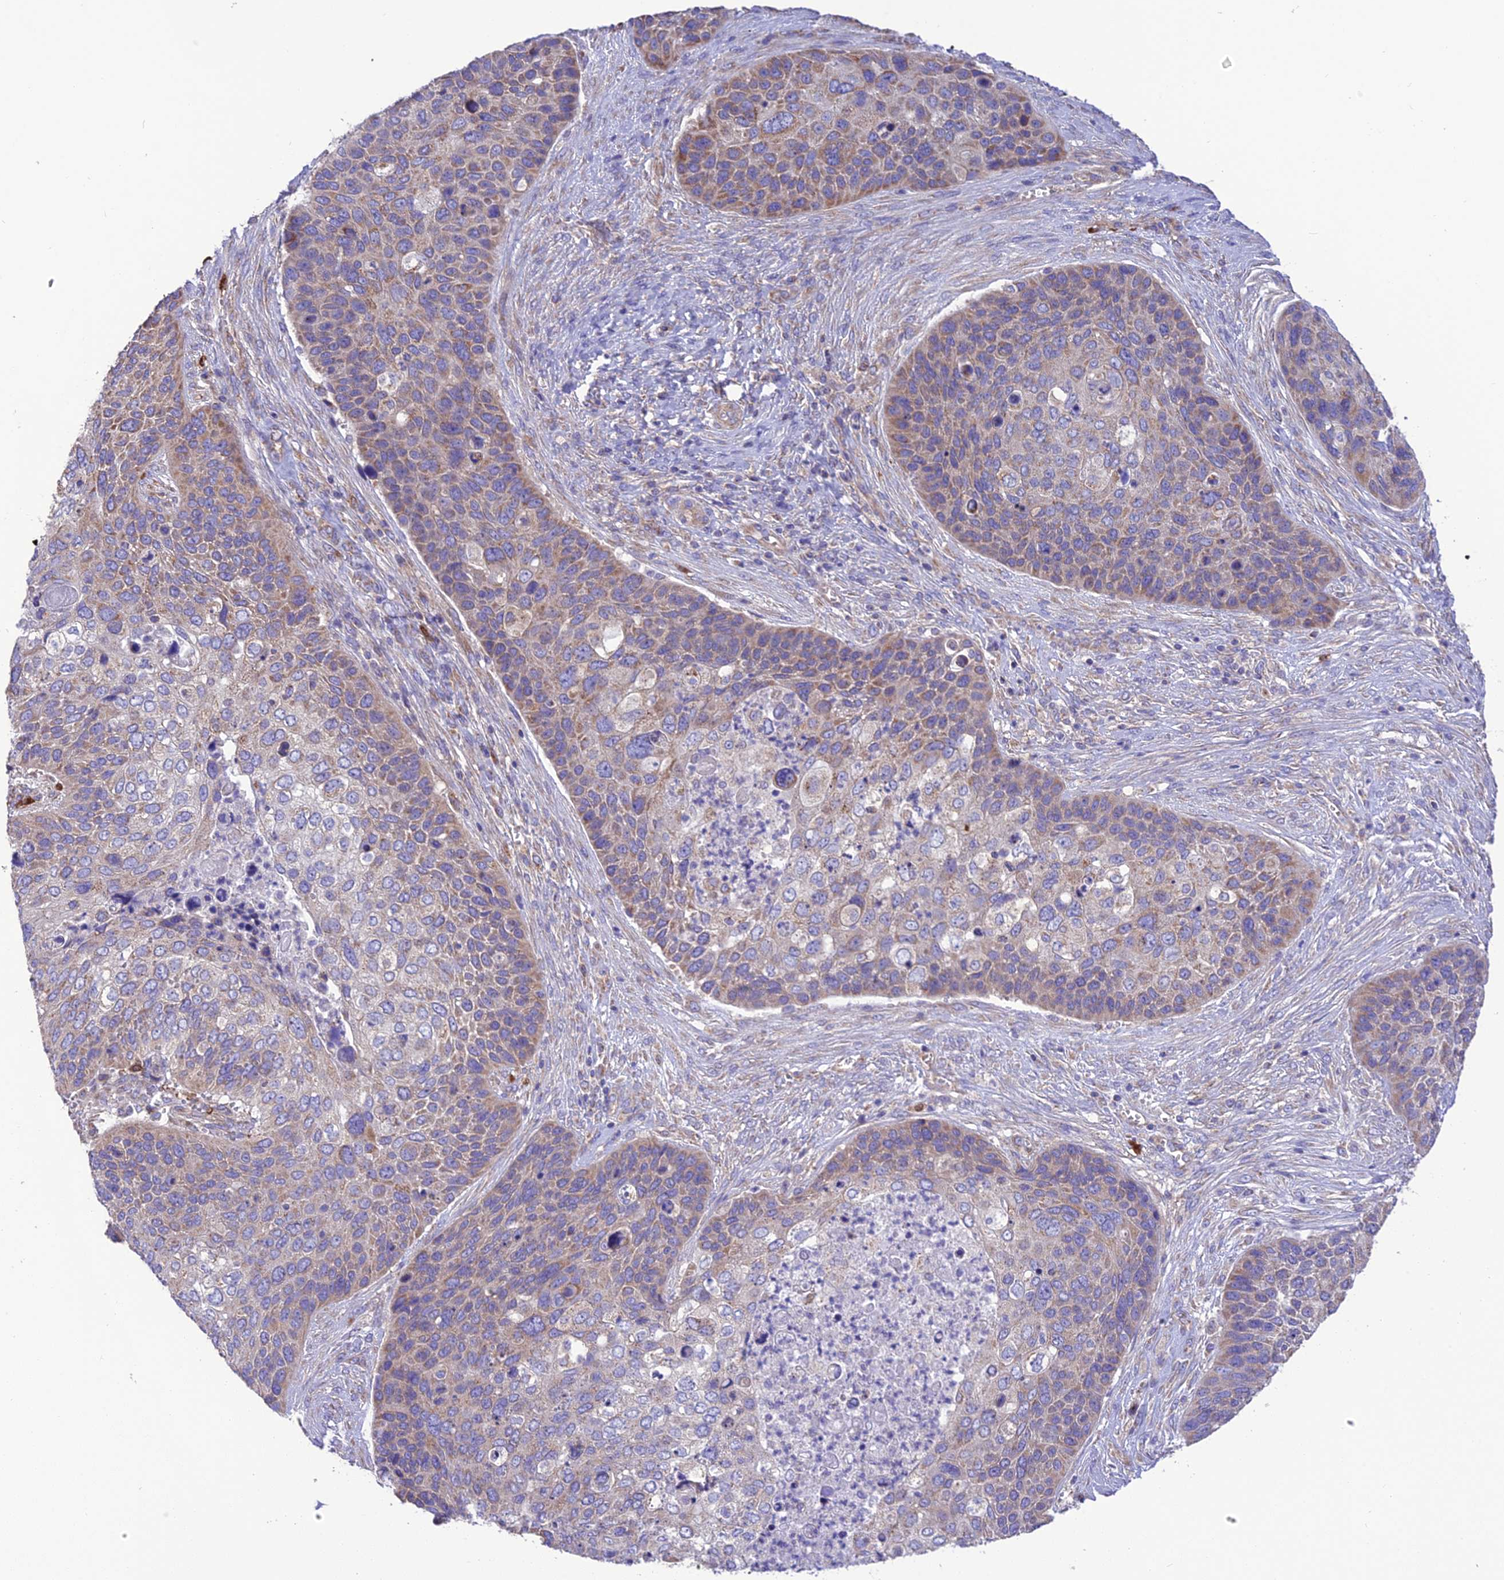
{"staining": {"intensity": "moderate", "quantity": "<25%", "location": "cytoplasmic/membranous"}, "tissue": "skin cancer", "cell_type": "Tumor cells", "image_type": "cancer", "snomed": [{"axis": "morphology", "description": "Basal cell carcinoma"}, {"axis": "topography", "description": "Skin"}], "caption": "Immunohistochemical staining of human skin cancer (basal cell carcinoma) displays low levels of moderate cytoplasmic/membranous protein positivity in about <25% of tumor cells.", "gene": "MAP3K12", "patient": {"sex": "female", "age": 74}}